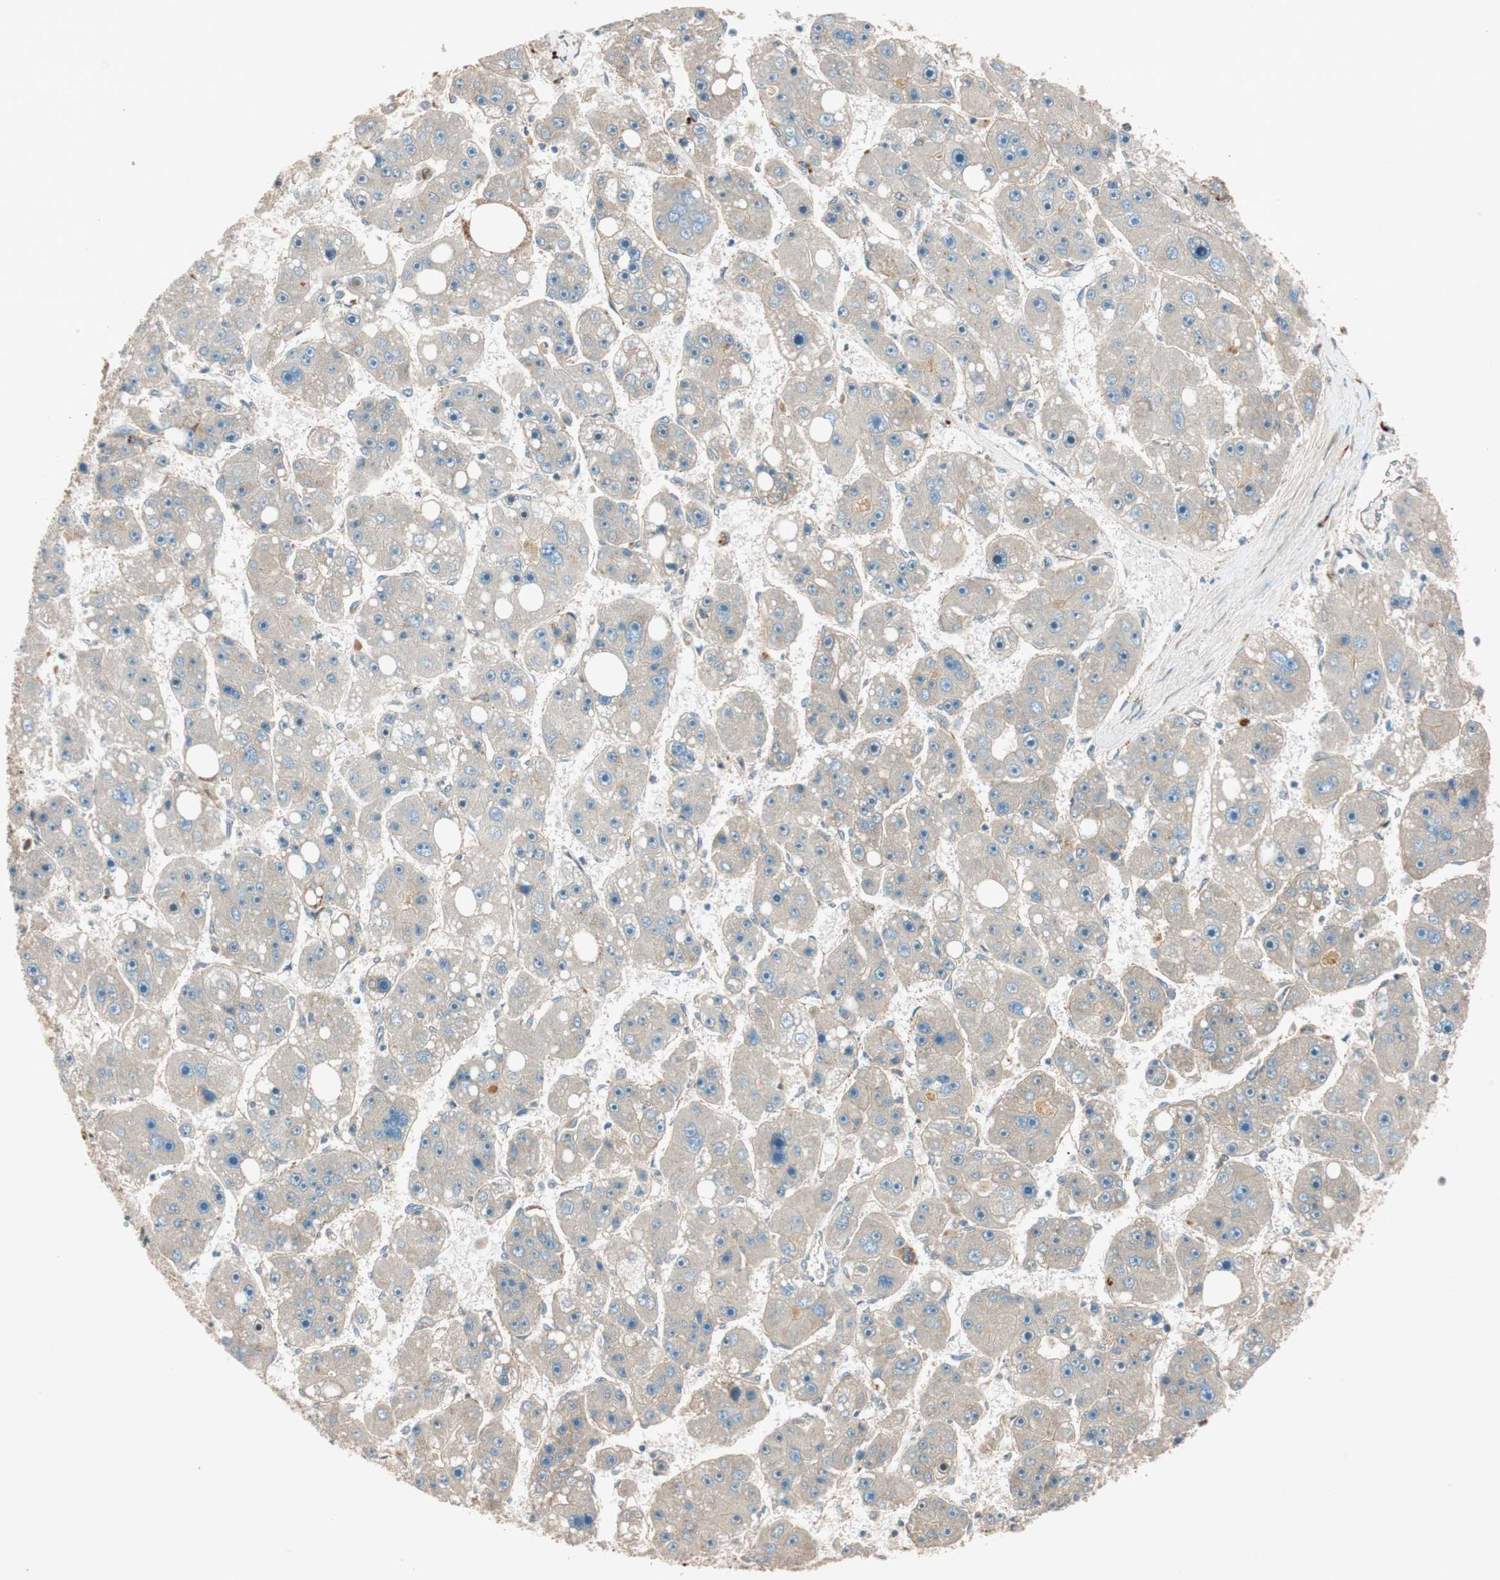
{"staining": {"intensity": "negative", "quantity": "none", "location": "none"}, "tissue": "liver cancer", "cell_type": "Tumor cells", "image_type": "cancer", "snomed": [{"axis": "morphology", "description": "Carcinoma, Hepatocellular, NOS"}, {"axis": "topography", "description": "Liver"}], "caption": "Liver cancer (hepatocellular carcinoma) was stained to show a protein in brown. There is no significant expression in tumor cells.", "gene": "EPHA6", "patient": {"sex": "female", "age": 61}}